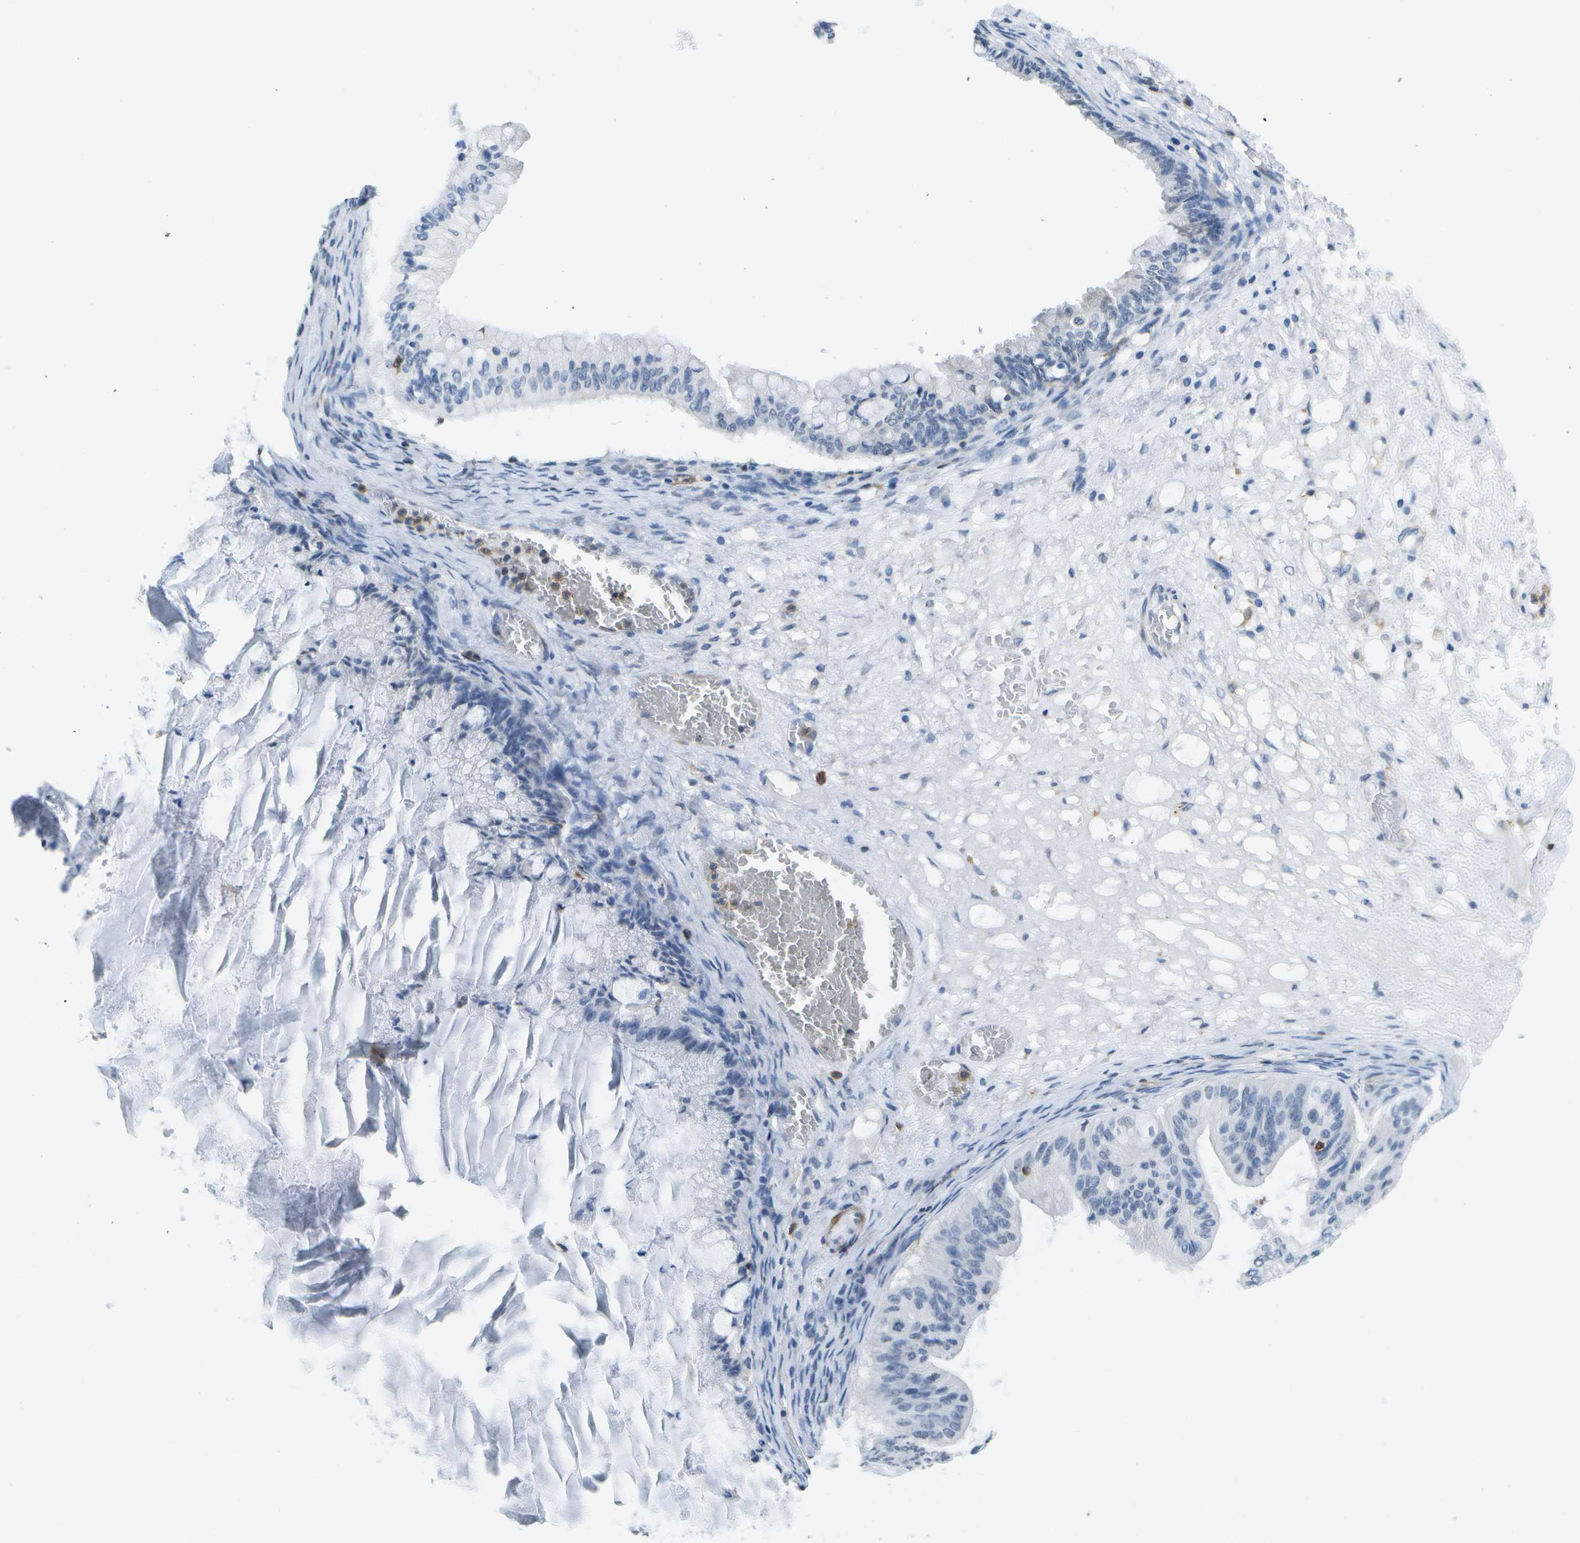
{"staining": {"intensity": "negative", "quantity": "none", "location": "none"}, "tissue": "ovarian cancer", "cell_type": "Tumor cells", "image_type": "cancer", "snomed": [{"axis": "morphology", "description": "Cystadenocarcinoma, mucinous, NOS"}, {"axis": "topography", "description": "Ovary"}], "caption": "This is a micrograph of IHC staining of ovarian cancer (mucinous cystadenocarcinoma), which shows no staining in tumor cells. (Brightfield microscopy of DAB immunohistochemistry at high magnification).", "gene": "RCSD1", "patient": {"sex": "female", "age": 57}}